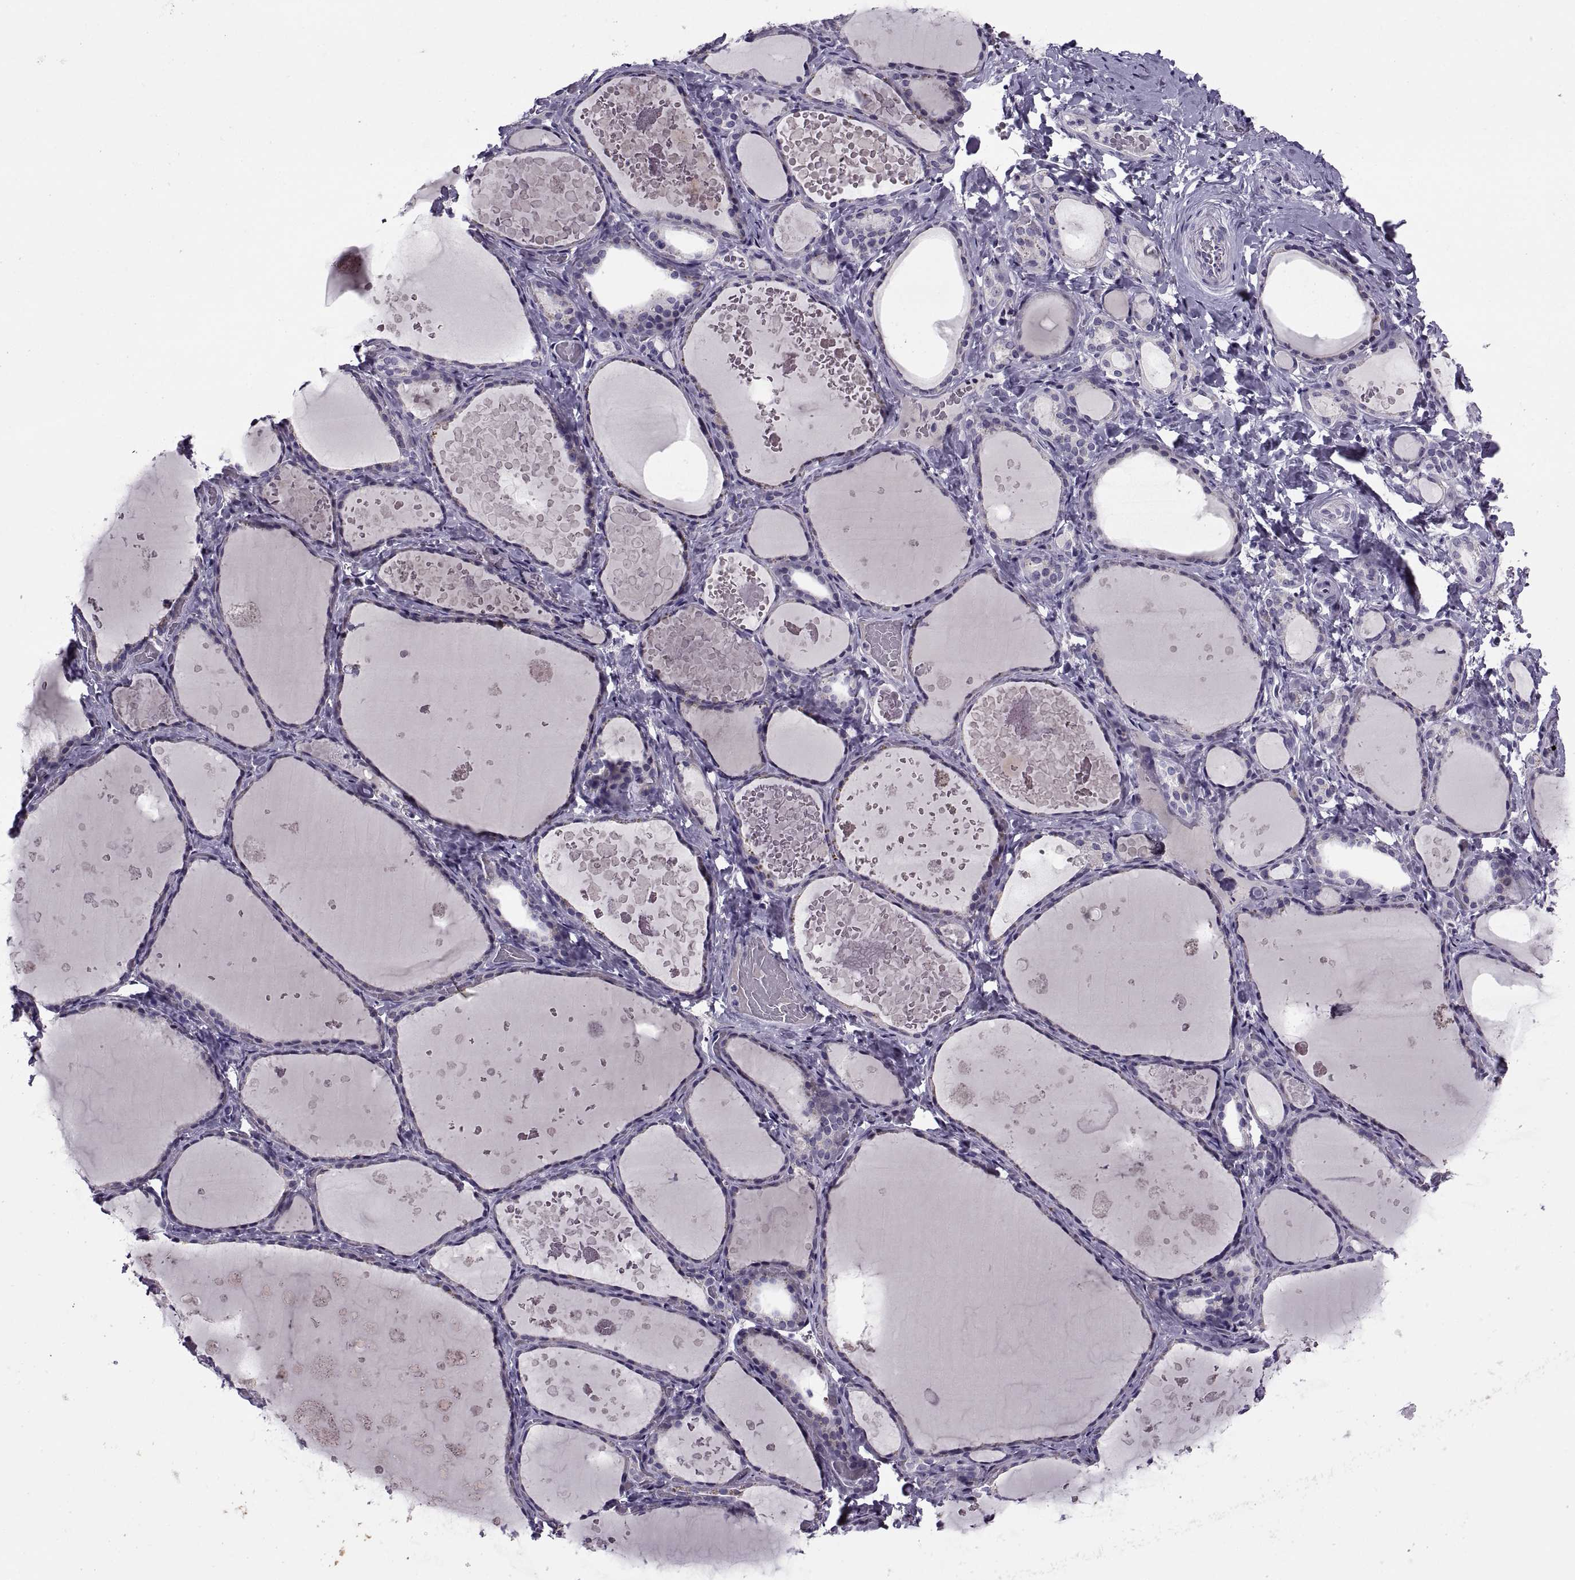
{"staining": {"intensity": "negative", "quantity": "none", "location": "none"}, "tissue": "thyroid gland", "cell_type": "Glandular cells", "image_type": "normal", "snomed": [{"axis": "morphology", "description": "Normal tissue, NOS"}, {"axis": "topography", "description": "Thyroid gland"}], "caption": "IHC image of unremarkable thyroid gland: human thyroid gland stained with DAB (3,3'-diaminobenzidine) exhibits no significant protein staining in glandular cells. (DAB (3,3'-diaminobenzidine) immunohistochemistry (IHC), high magnification).", "gene": "MAGEB1", "patient": {"sex": "female", "age": 56}}